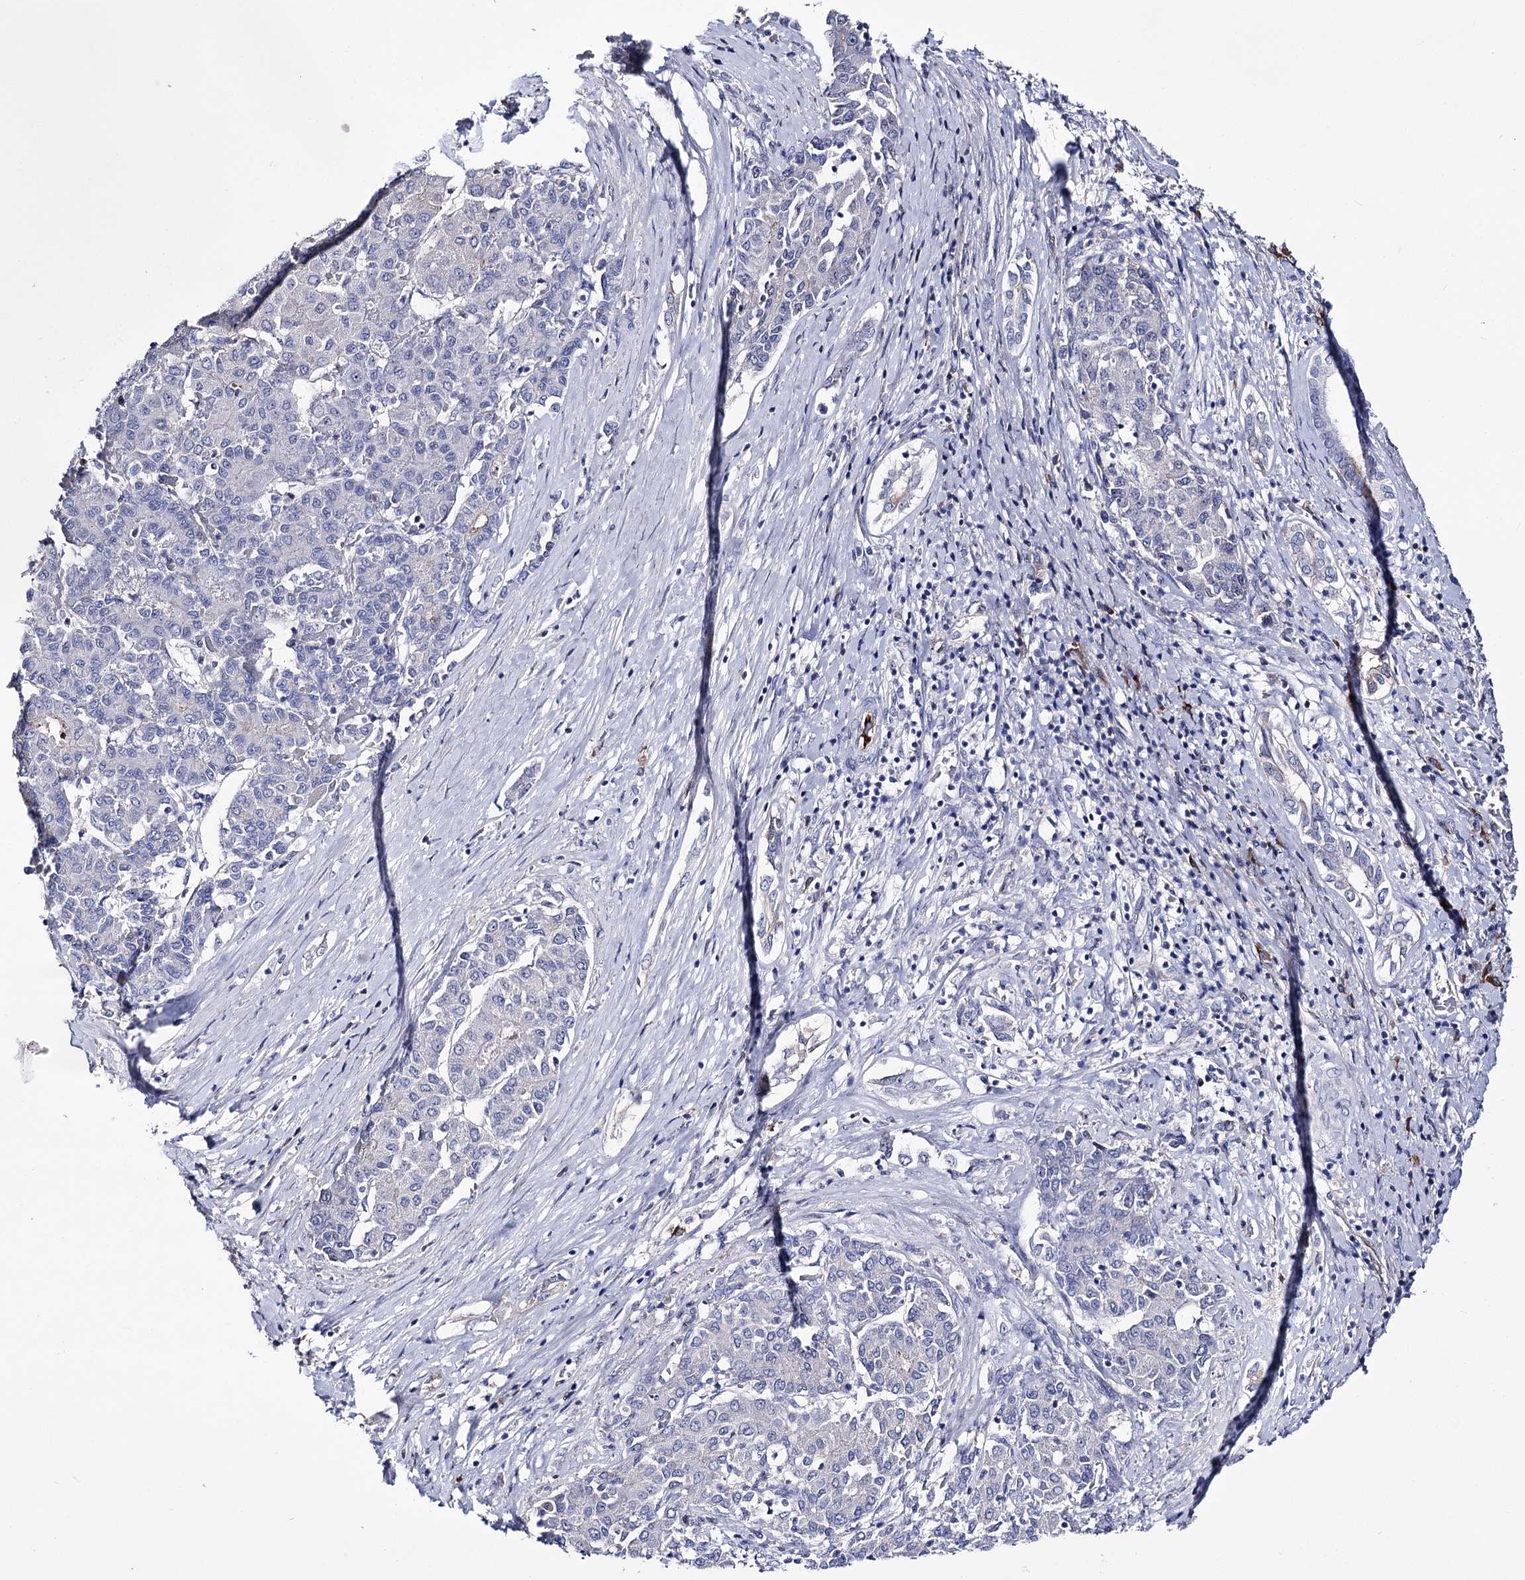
{"staining": {"intensity": "negative", "quantity": "none", "location": "none"}, "tissue": "liver cancer", "cell_type": "Tumor cells", "image_type": "cancer", "snomed": [{"axis": "morphology", "description": "Carcinoma, Hepatocellular, NOS"}, {"axis": "topography", "description": "Liver"}], "caption": "This is an immunohistochemistry (IHC) photomicrograph of liver cancer. There is no positivity in tumor cells.", "gene": "PCGF5", "patient": {"sex": "male", "age": 65}}